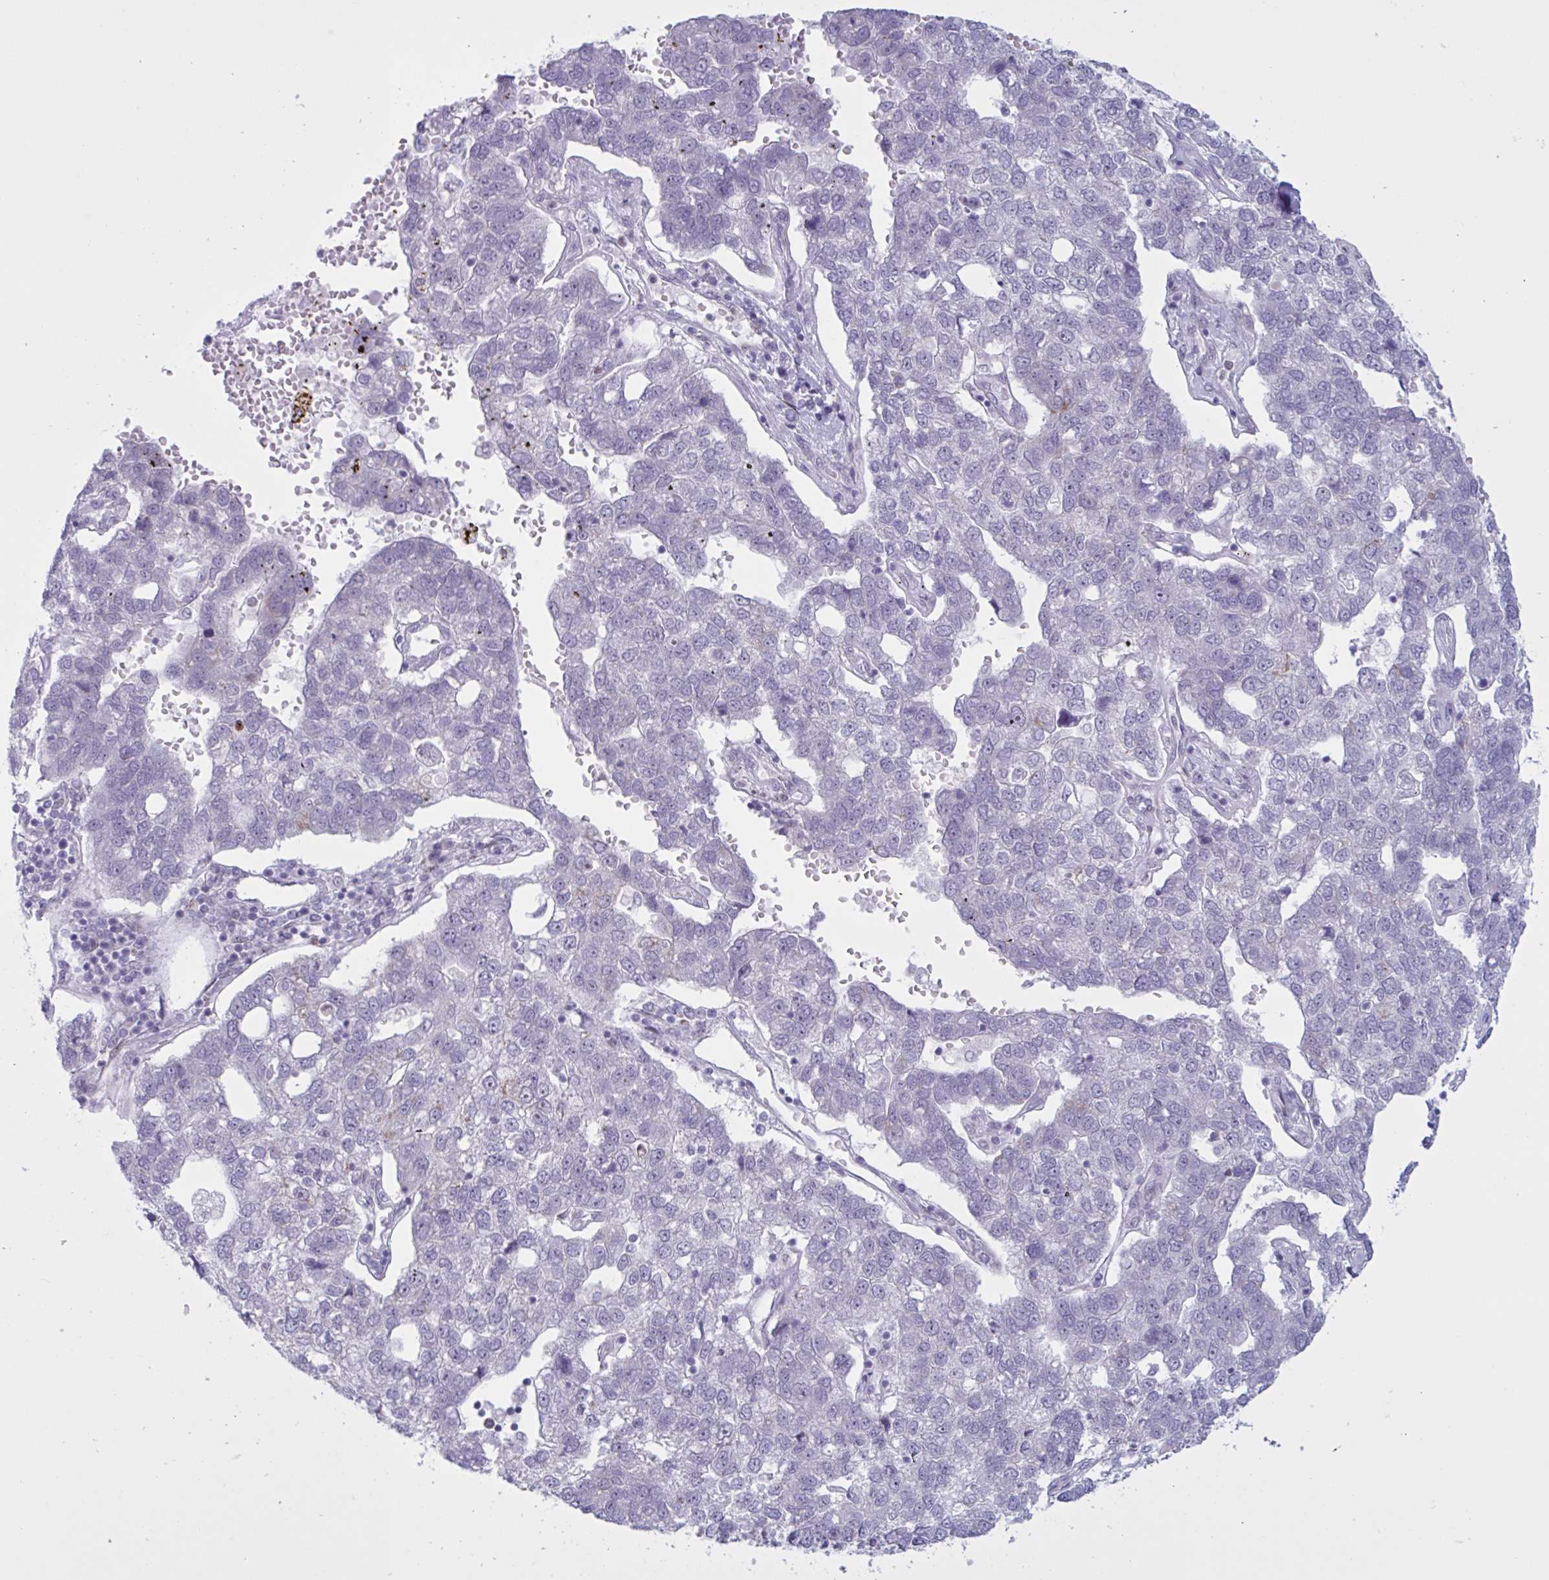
{"staining": {"intensity": "negative", "quantity": "none", "location": "none"}, "tissue": "pancreatic cancer", "cell_type": "Tumor cells", "image_type": "cancer", "snomed": [{"axis": "morphology", "description": "Adenocarcinoma, NOS"}, {"axis": "topography", "description": "Pancreas"}], "caption": "Immunohistochemical staining of human pancreatic adenocarcinoma exhibits no significant staining in tumor cells.", "gene": "PRMT6", "patient": {"sex": "female", "age": 61}}